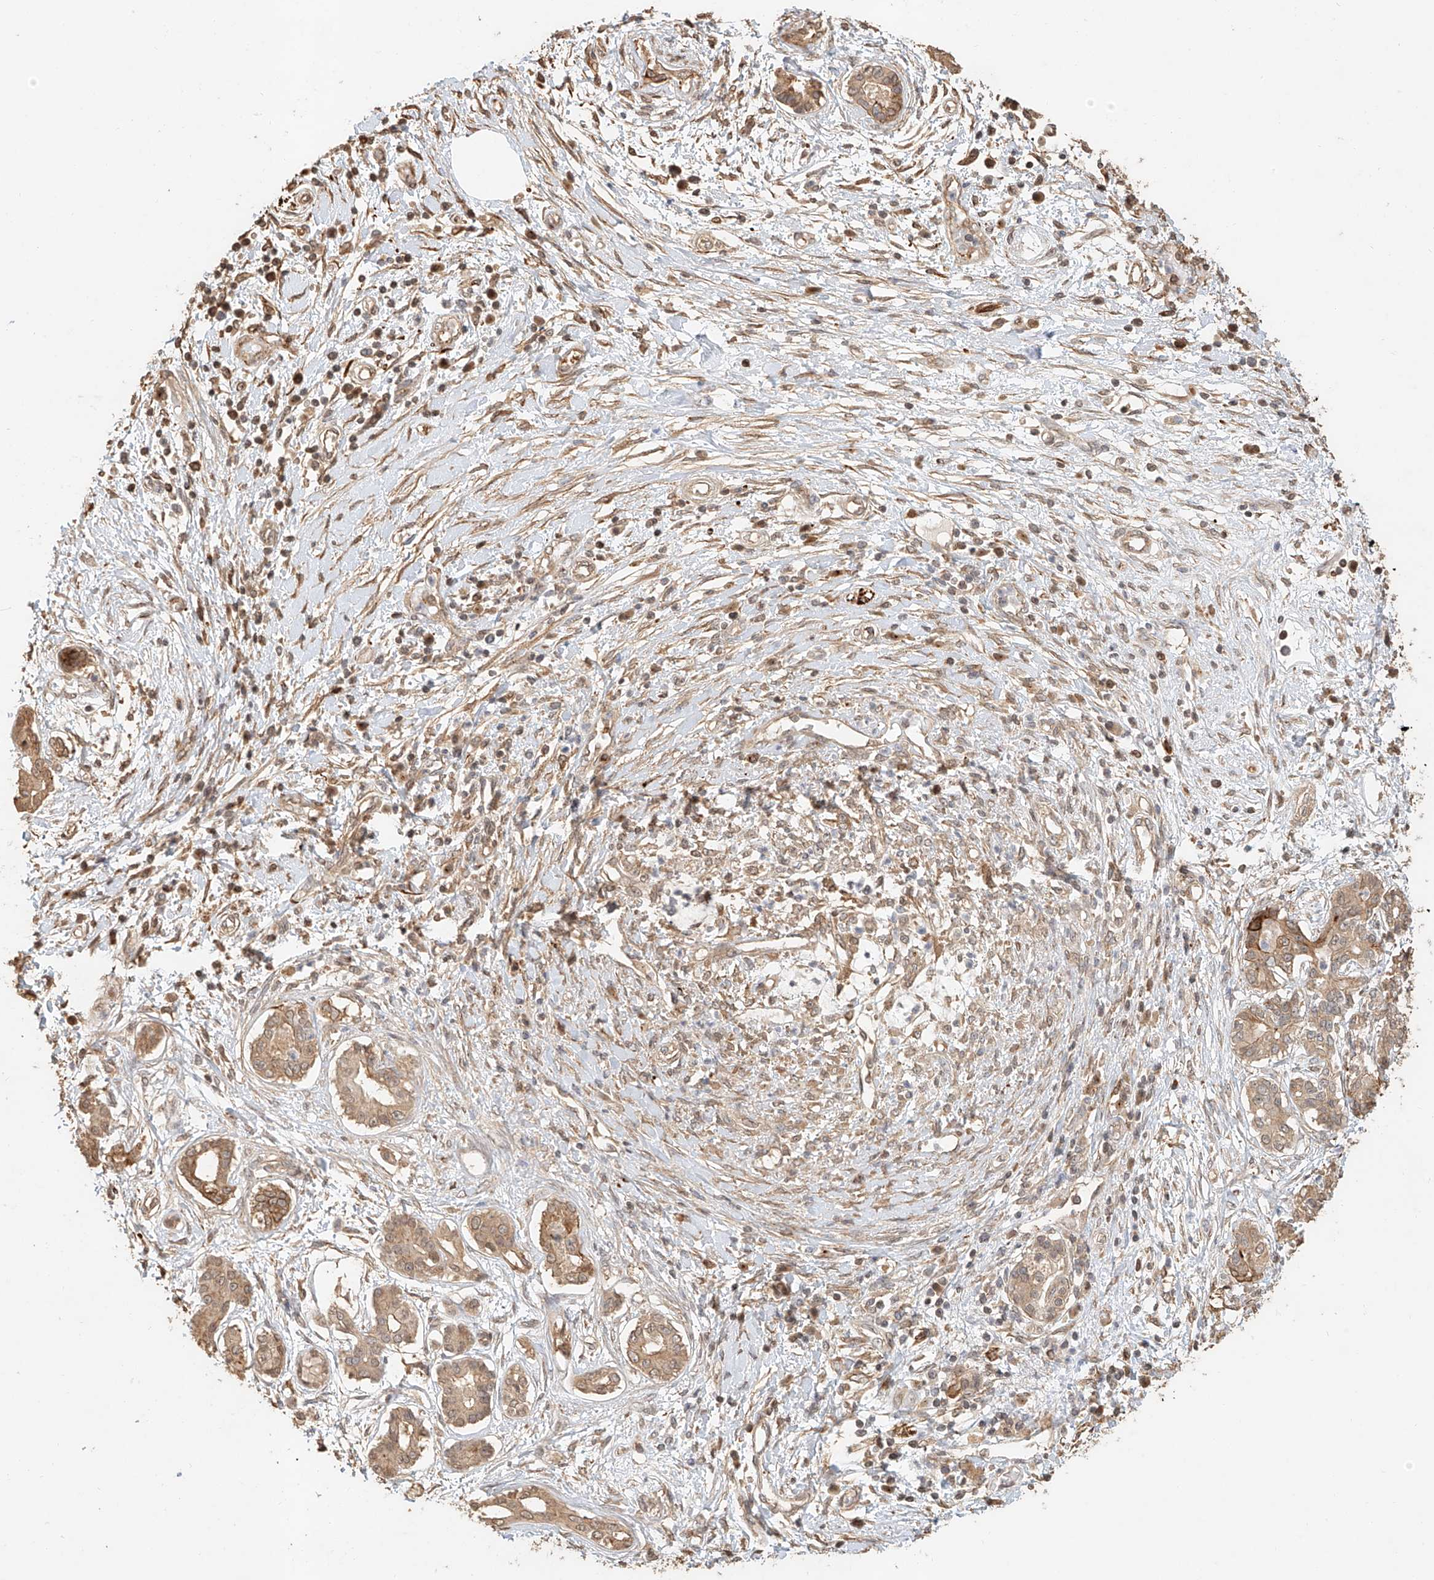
{"staining": {"intensity": "moderate", "quantity": ">75%", "location": "cytoplasmic/membranous"}, "tissue": "pancreatic cancer", "cell_type": "Tumor cells", "image_type": "cancer", "snomed": [{"axis": "morphology", "description": "Adenocarcinoma, NOS"}, {"axis": "topography", "description": "Pancreas"}], "caption": "IHC of human pancreatic adenocarcinoma demonstrates medium levels of moderate cytoplasmic/membranous positivity in about >75% of tumor cells.", "gene": "NAP1L1", "patient": {"sex": "female", "age": 56}}